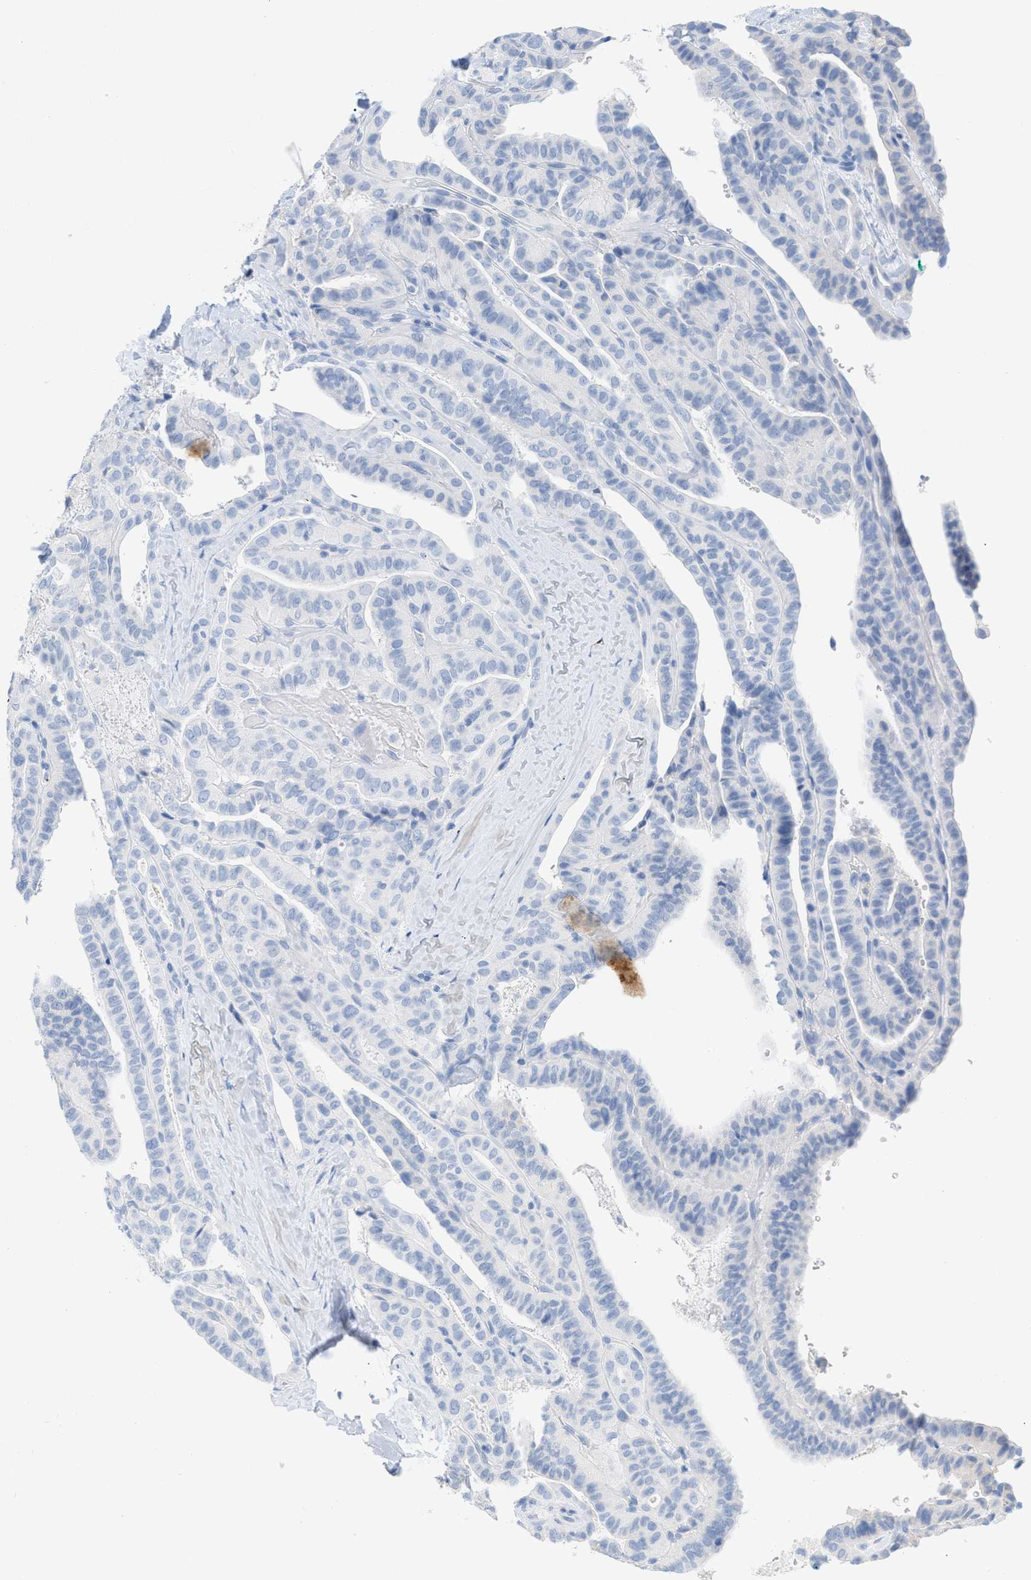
{"staining": {"intensity": "negative", "quantity": "none", "location": "none"}, "tissue": "thyroid cancer", "cell_type": "Tumor cells", "image_type": "cancer", "snomed": [{"axis": "morphology", "description": "Papillary adenocarcinoma, NOS"}, {"axis": "topography", "description": "Thyroid gland"}], "caption": "Immunohistochemistry image of neoplastic tissue: human papillary adenocarcinoma (thyroid) stained with DAB (3,3'-diaminobenzidine) displays no significant protein positivity in tumor cells.", "gene": "PAPPA", "patient": {"sex": "male", "age": 77}}